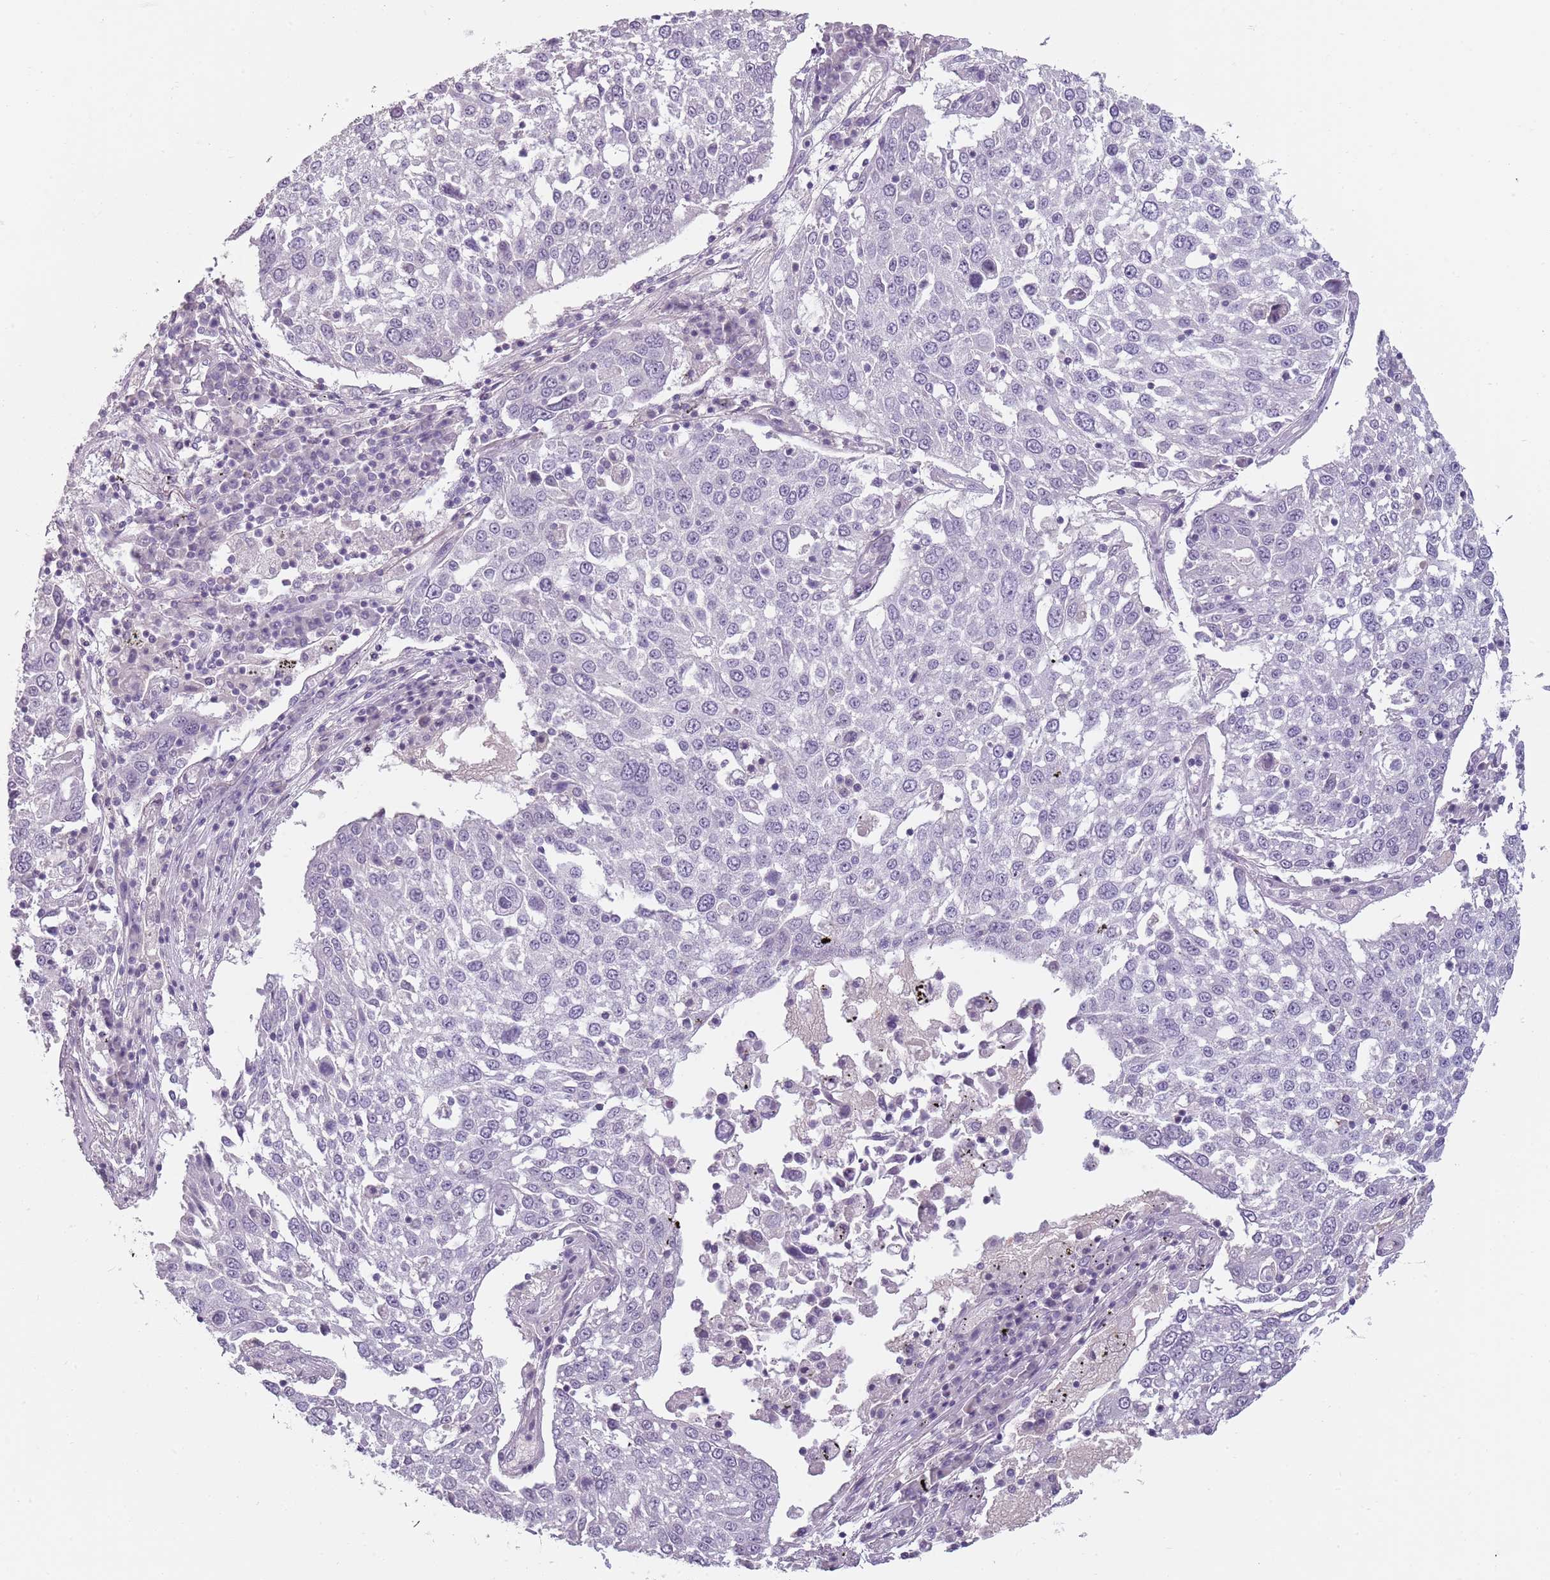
{"staining": {"intensity": "negative", "quantity": "none", "location": "none"}, "tissue": "lung cancer", "cell_type": "Tumor cells", "image_type": "cancer", "snomed": [{"axis": "morphology", "description": "Squamous cell carcinoma, NOS"}, {"axis": "topography", "description": "Lung"}], "caption": "This is an IHC micrograph of lung cancer (squamous cell carcinoma). There is no positivity in tumor cells.", "gene": "PIEZO1", "patient": {"sex": "male", "age": 65}}